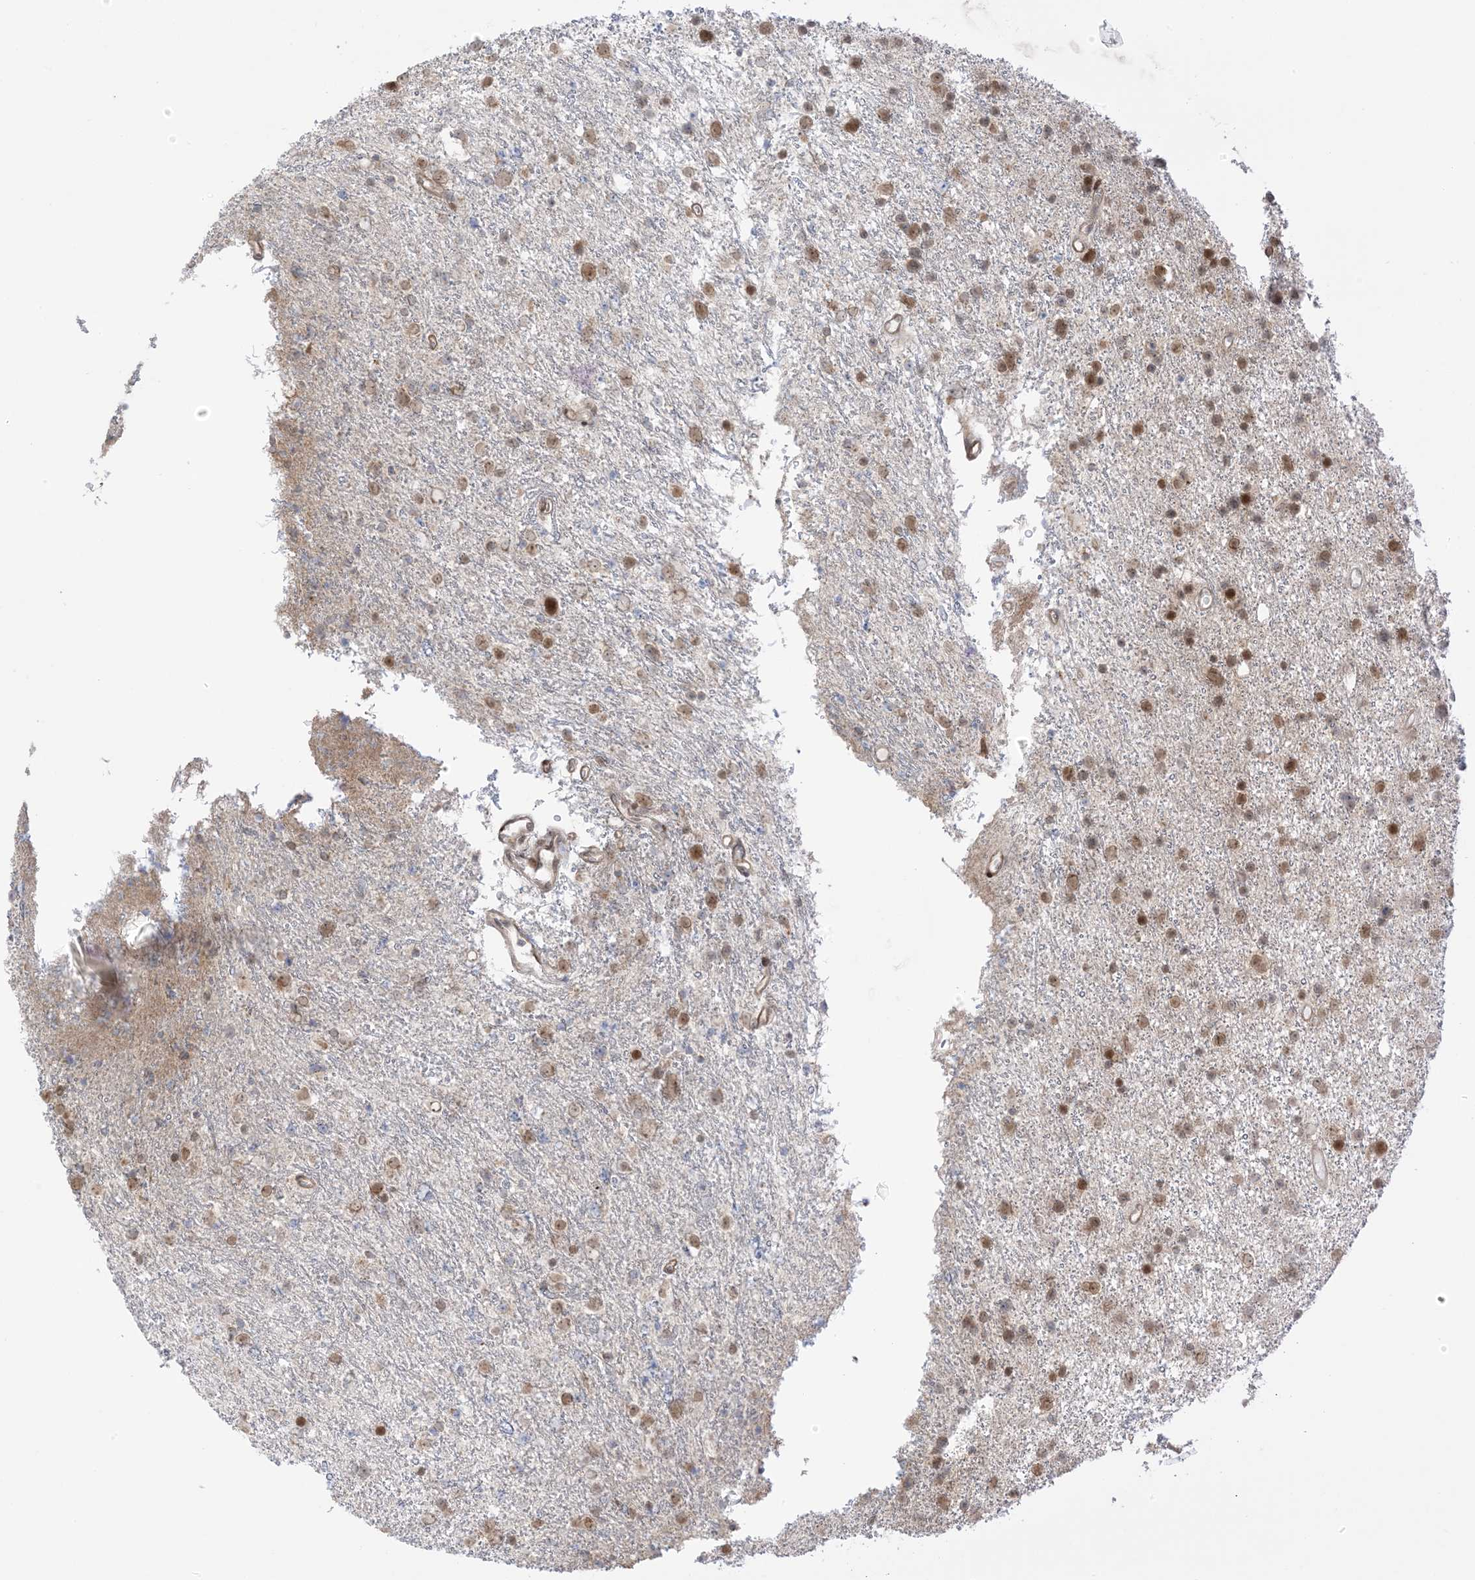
{"staining": {"intensity": "moderate", "quantity": "25%-75%", "location": "cytoplasmic/membranous,nuclear"}, "tissue": "glioma", "cell_type": "Tumor cells", "image_type": "cancer", "snomed": [{"axis": "morphology", "description": "Glioma, malignant, Low grade"}, {"axis": "topography", "description": "Cerebral cortex"}], "caption": "The histopathology image exhibits immunohistochemical staining of malignant glioma (low-grade). There is moderate cytoplasmic/membranous and nuclear positivity is seen in approximately 25%-75% of tumor cells.", "gene": "UBE2E2", "patient": {"sex": "female", "age": 39}}